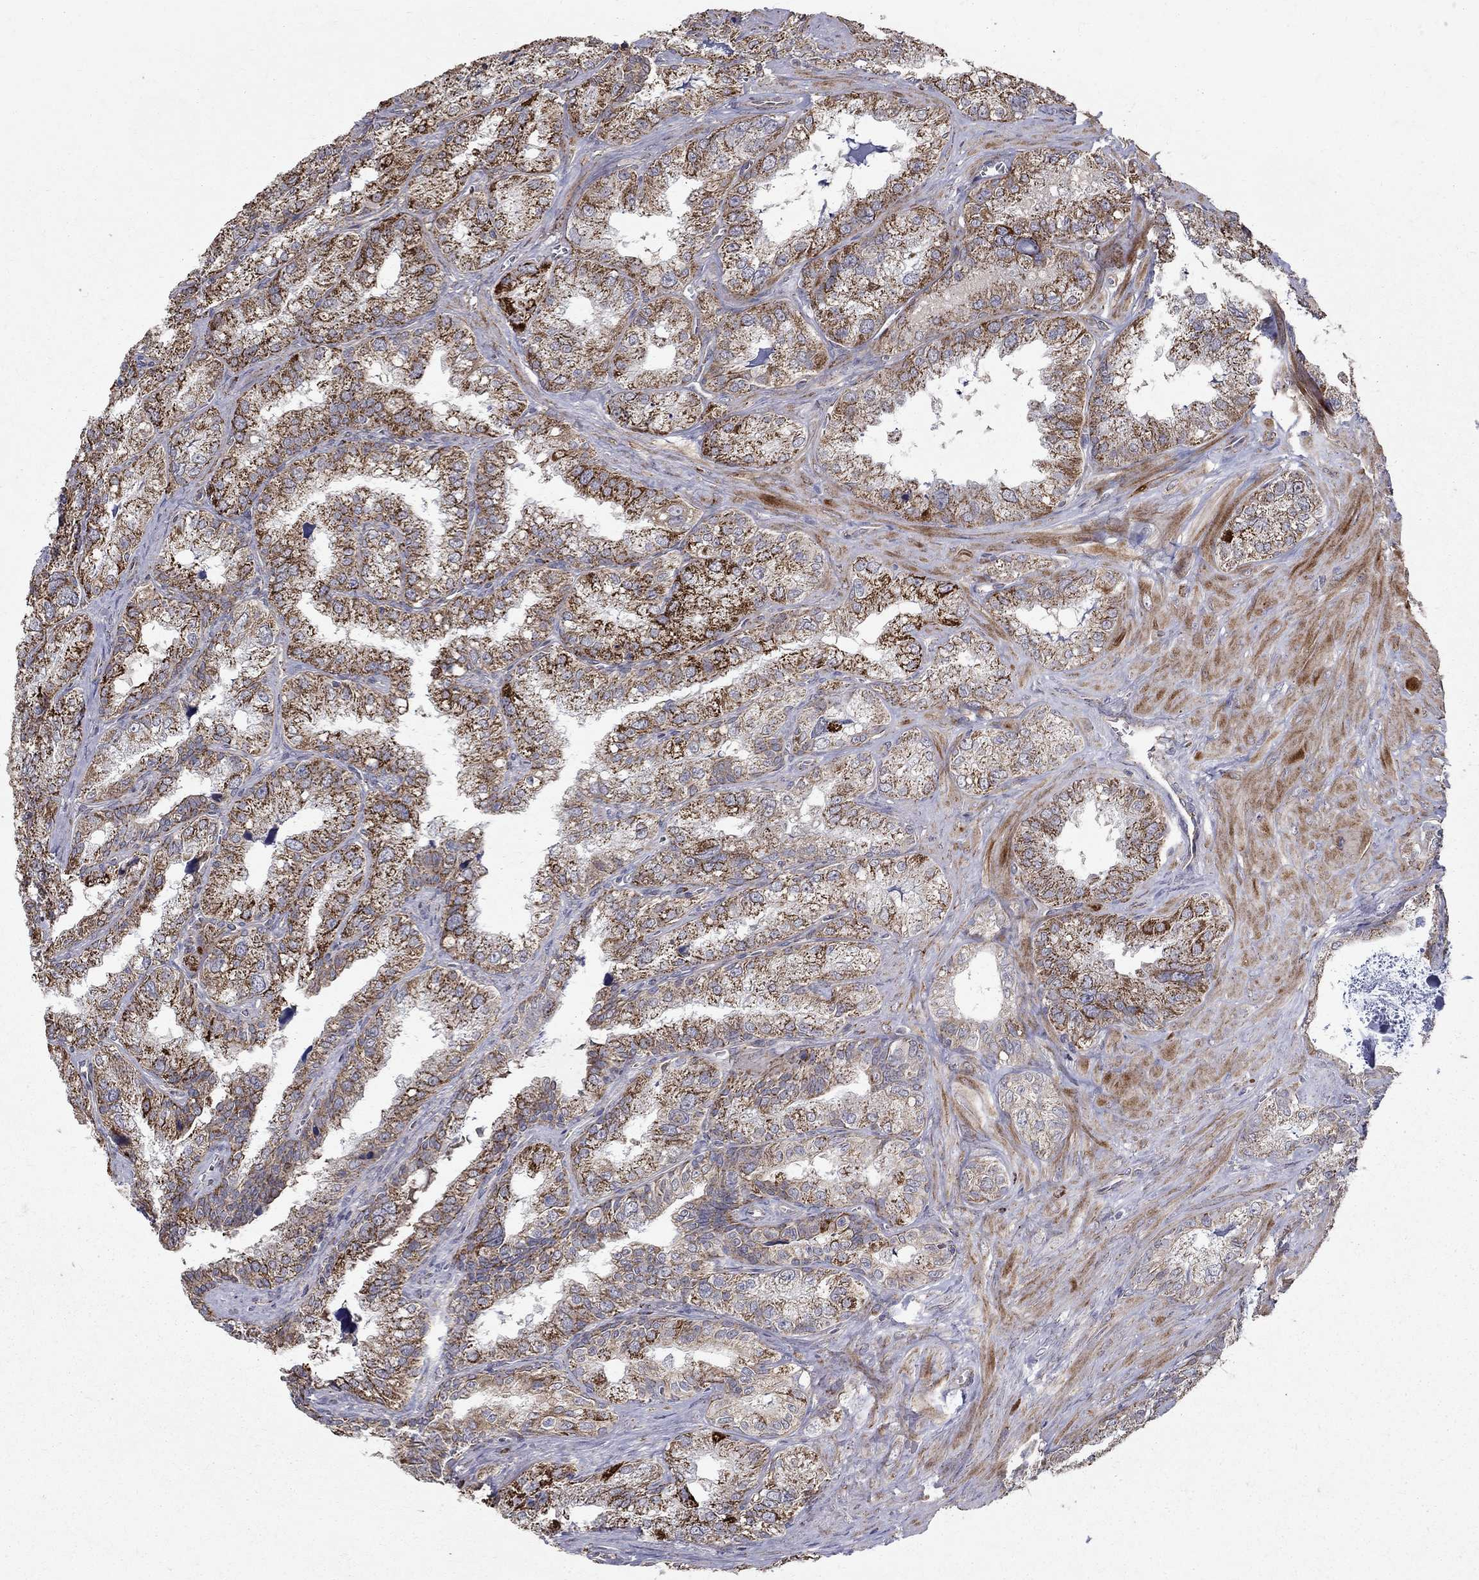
{"staining": {"intensity": "strong", "quantity": "25%-75%", "location": "cytoplasmic/membranous"}, "tissue": "seminal vesicle", "cell_type": "Glandular cells", "image_type": "normal", "snomed": [{"axis": "morphology", "description": "Normal tissue, NOS"}, {"axis": "topography", "description": "Seminal veicle"}], "caption": "A photomicrograph showing strong cytoplasmic/membranous expression in approximately 25%-75% of glandular cells in unremarkable seminal vesicle, as visualized by brown immunohistochemical staining.", "gene": "NDUFS8", "patient": {"sex": "male", "age": 57}}